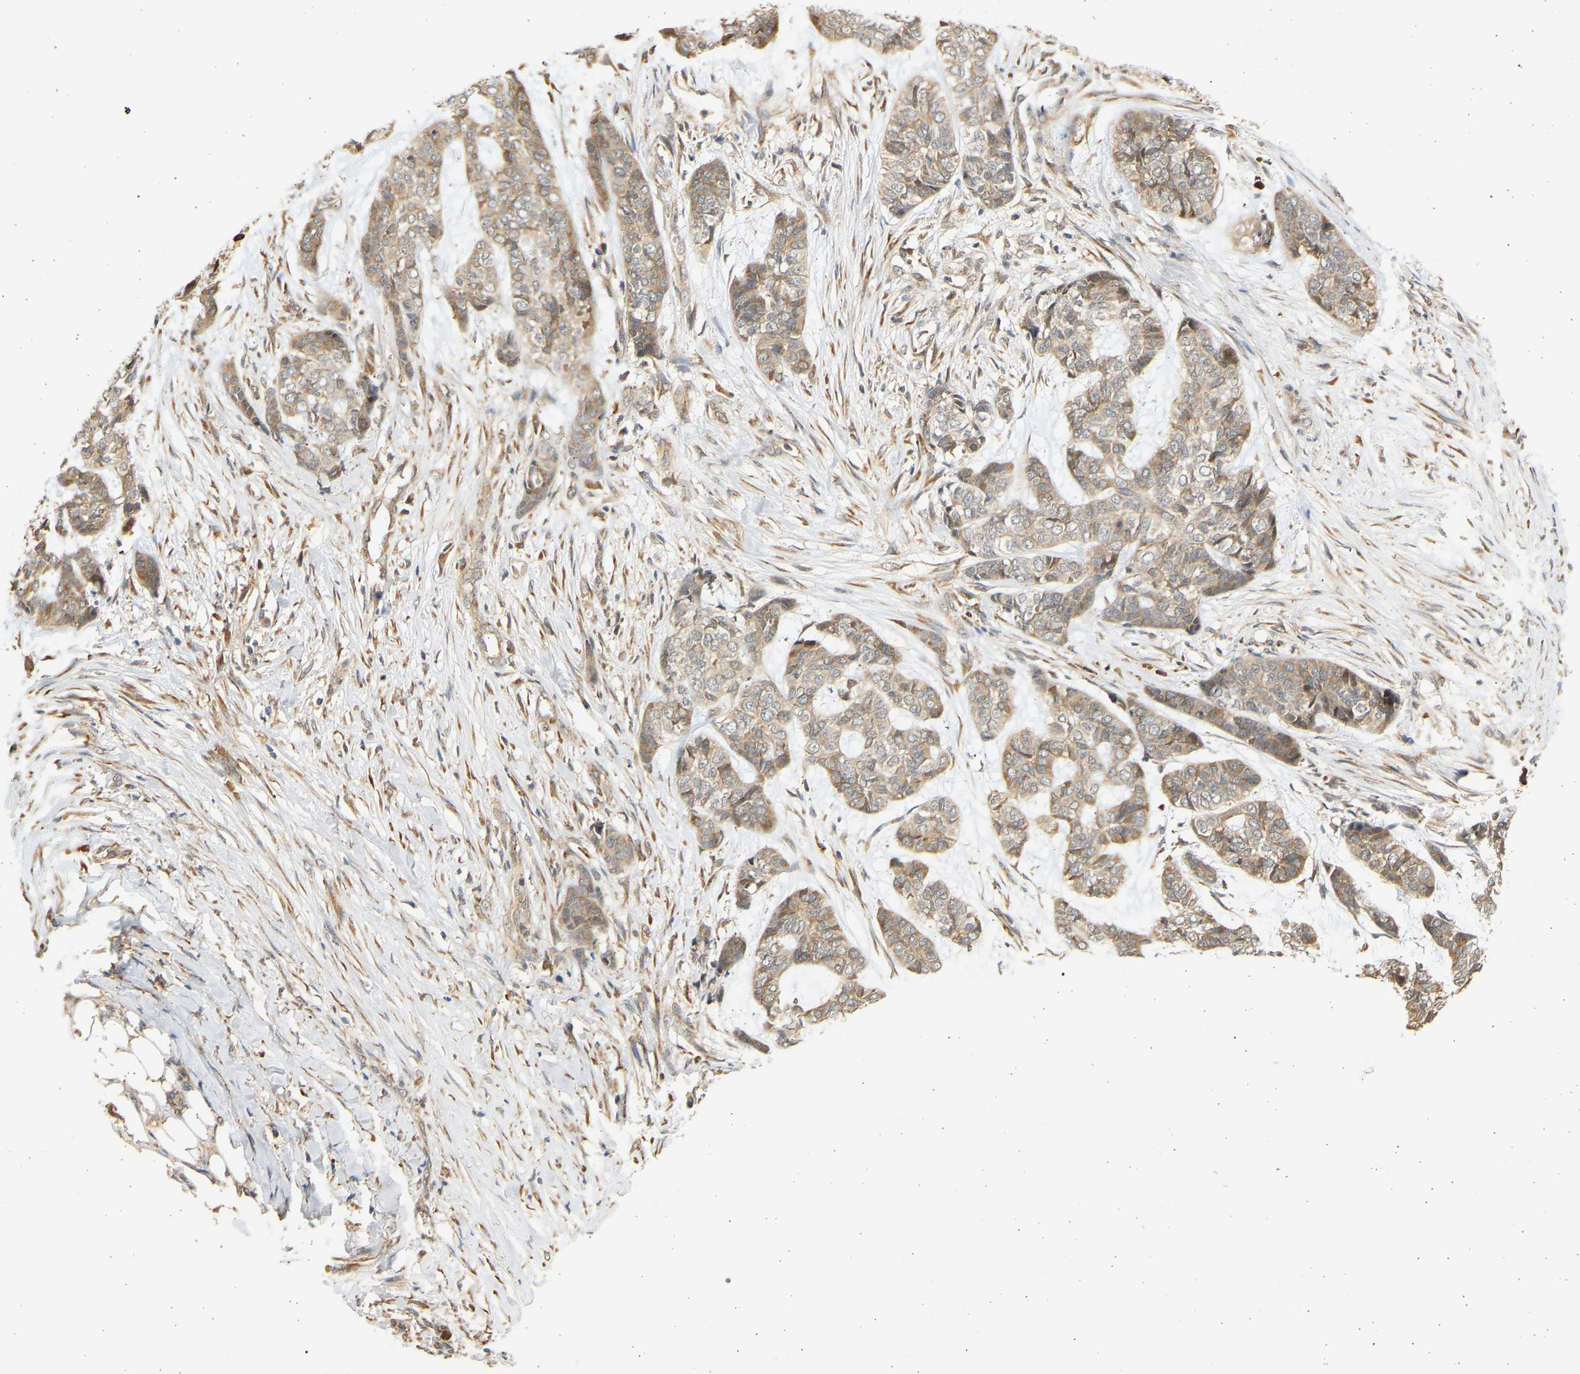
{"staining": {"intensity": "moderate", "quantity": ">75%", "location": "cytoplasmic/membranous"}, "tissue": "skin cancer", "cell_type": "Tumor cells", "image_type": "cancer", "snomed": [{"axis": "morphology", "description": "Basal cell carcinoma"}, {"axis": "topography", "description": "Skin"}], "caption": "Immunohistochemical staining of human skin cancer displays medium levels of moderate cytoplasmic/membranous protein staining in approximately >75% of tumor cells. (DAB (3,3'-diaminobenzidine) = brown stain, brightfield microscopy at high magnification).", "gene": "B4GALT6", "patient": {"sex": "female", "age": 64}}